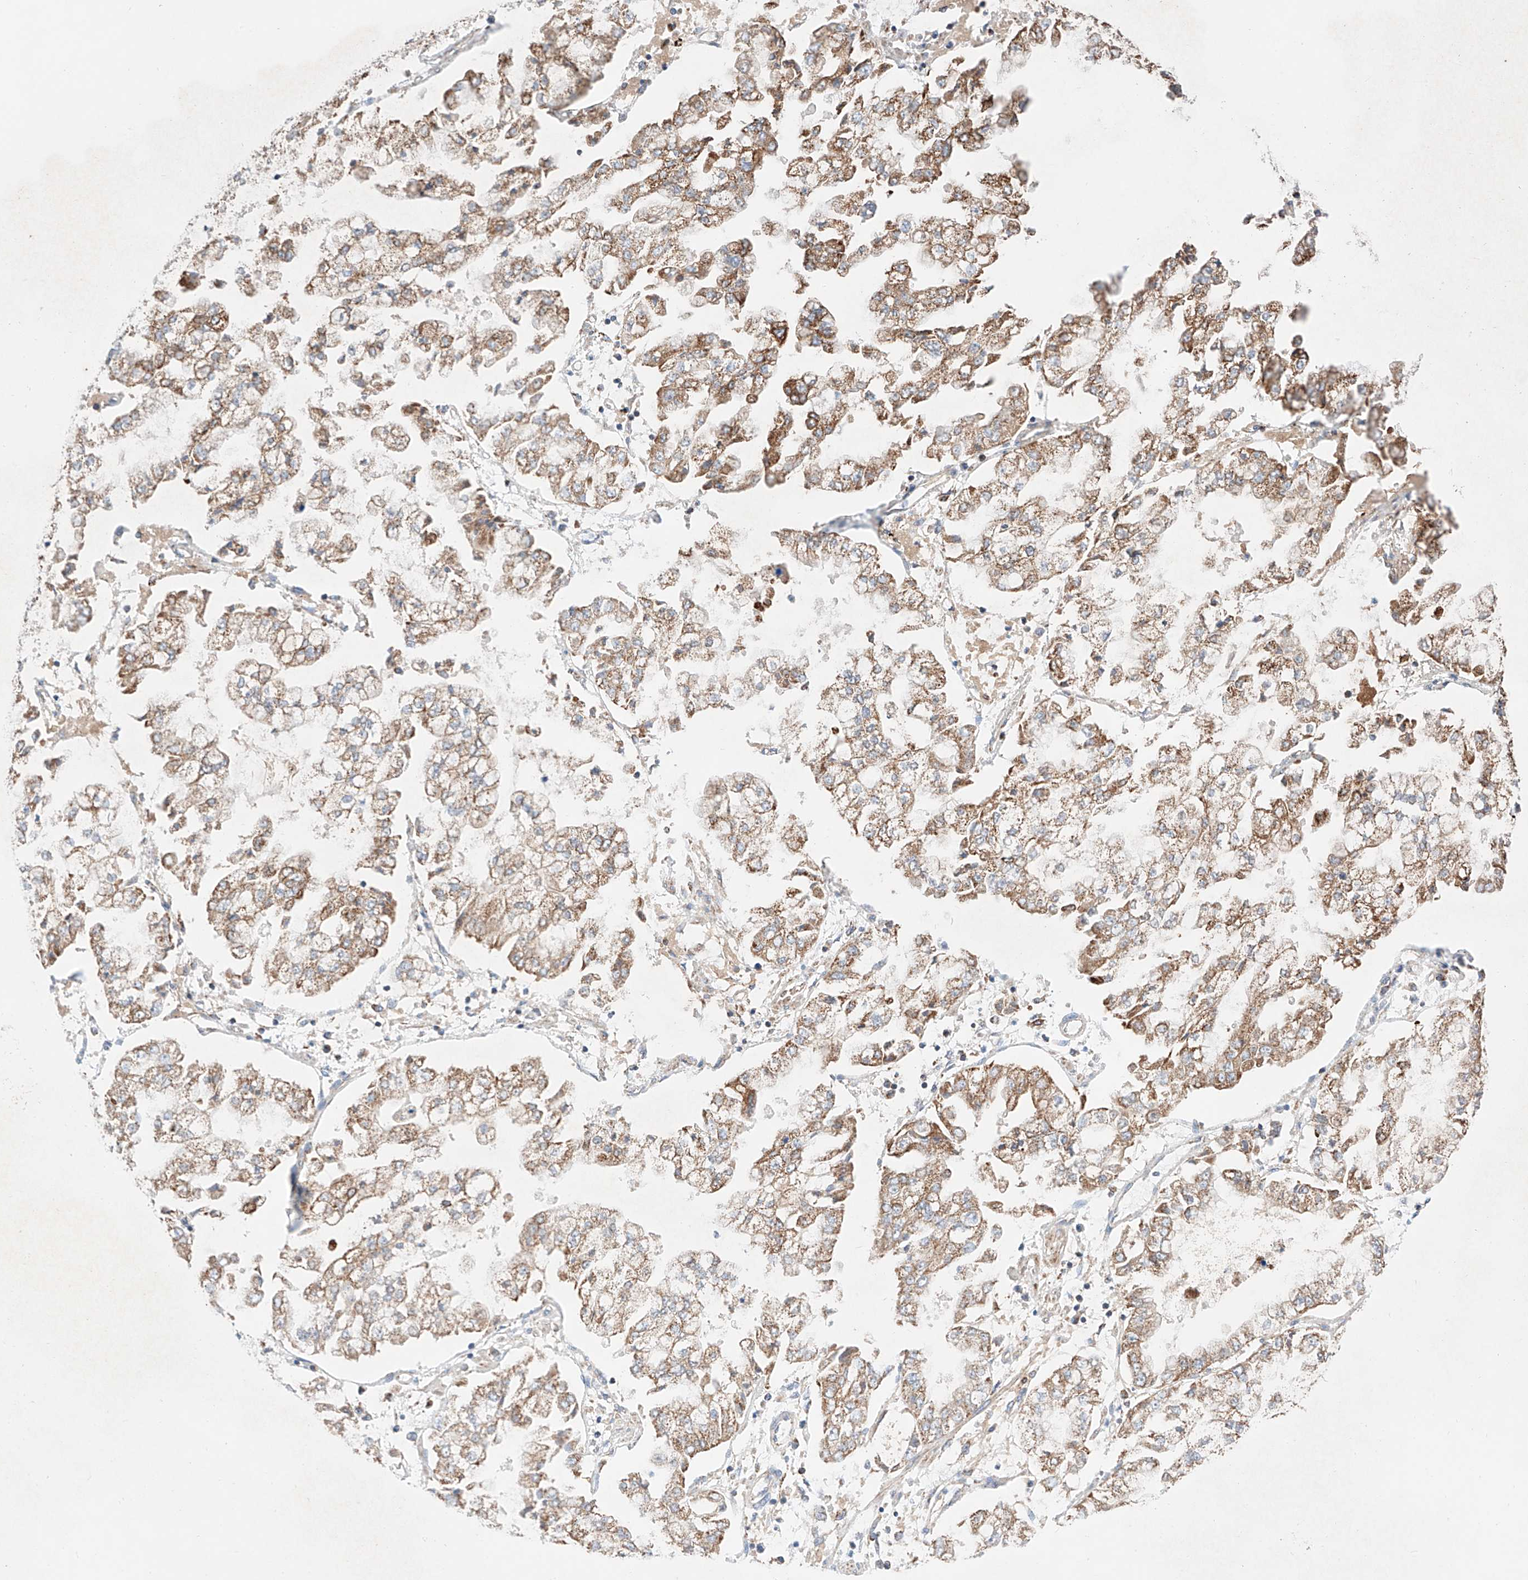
{"staining": {"intensity": "moderate", "quantity": ">75%", "location": "cytoplasmic/membranous"}, "tissue": "stomach cancer", "cell_type": "Tumor cells", "image_type": "cancer", "snomed": [{"axis": "morphology", "description": "Adenocarcinoma, NOS"}, {"axis": "topography", "description": "Stomach"}], "caption": "IHC photomicrograph of neoplastic tissue: human adenocarcinoma (stomach) stained using IHC demonstrates medium levels of moderate protein expression localized specifically in the cytoplasmic/membranous of tumor cells, appearing as a cytoplasmic/membranous brown color.", "gene": "KTI12", "patient": {"sex": "male", "age": 76}}